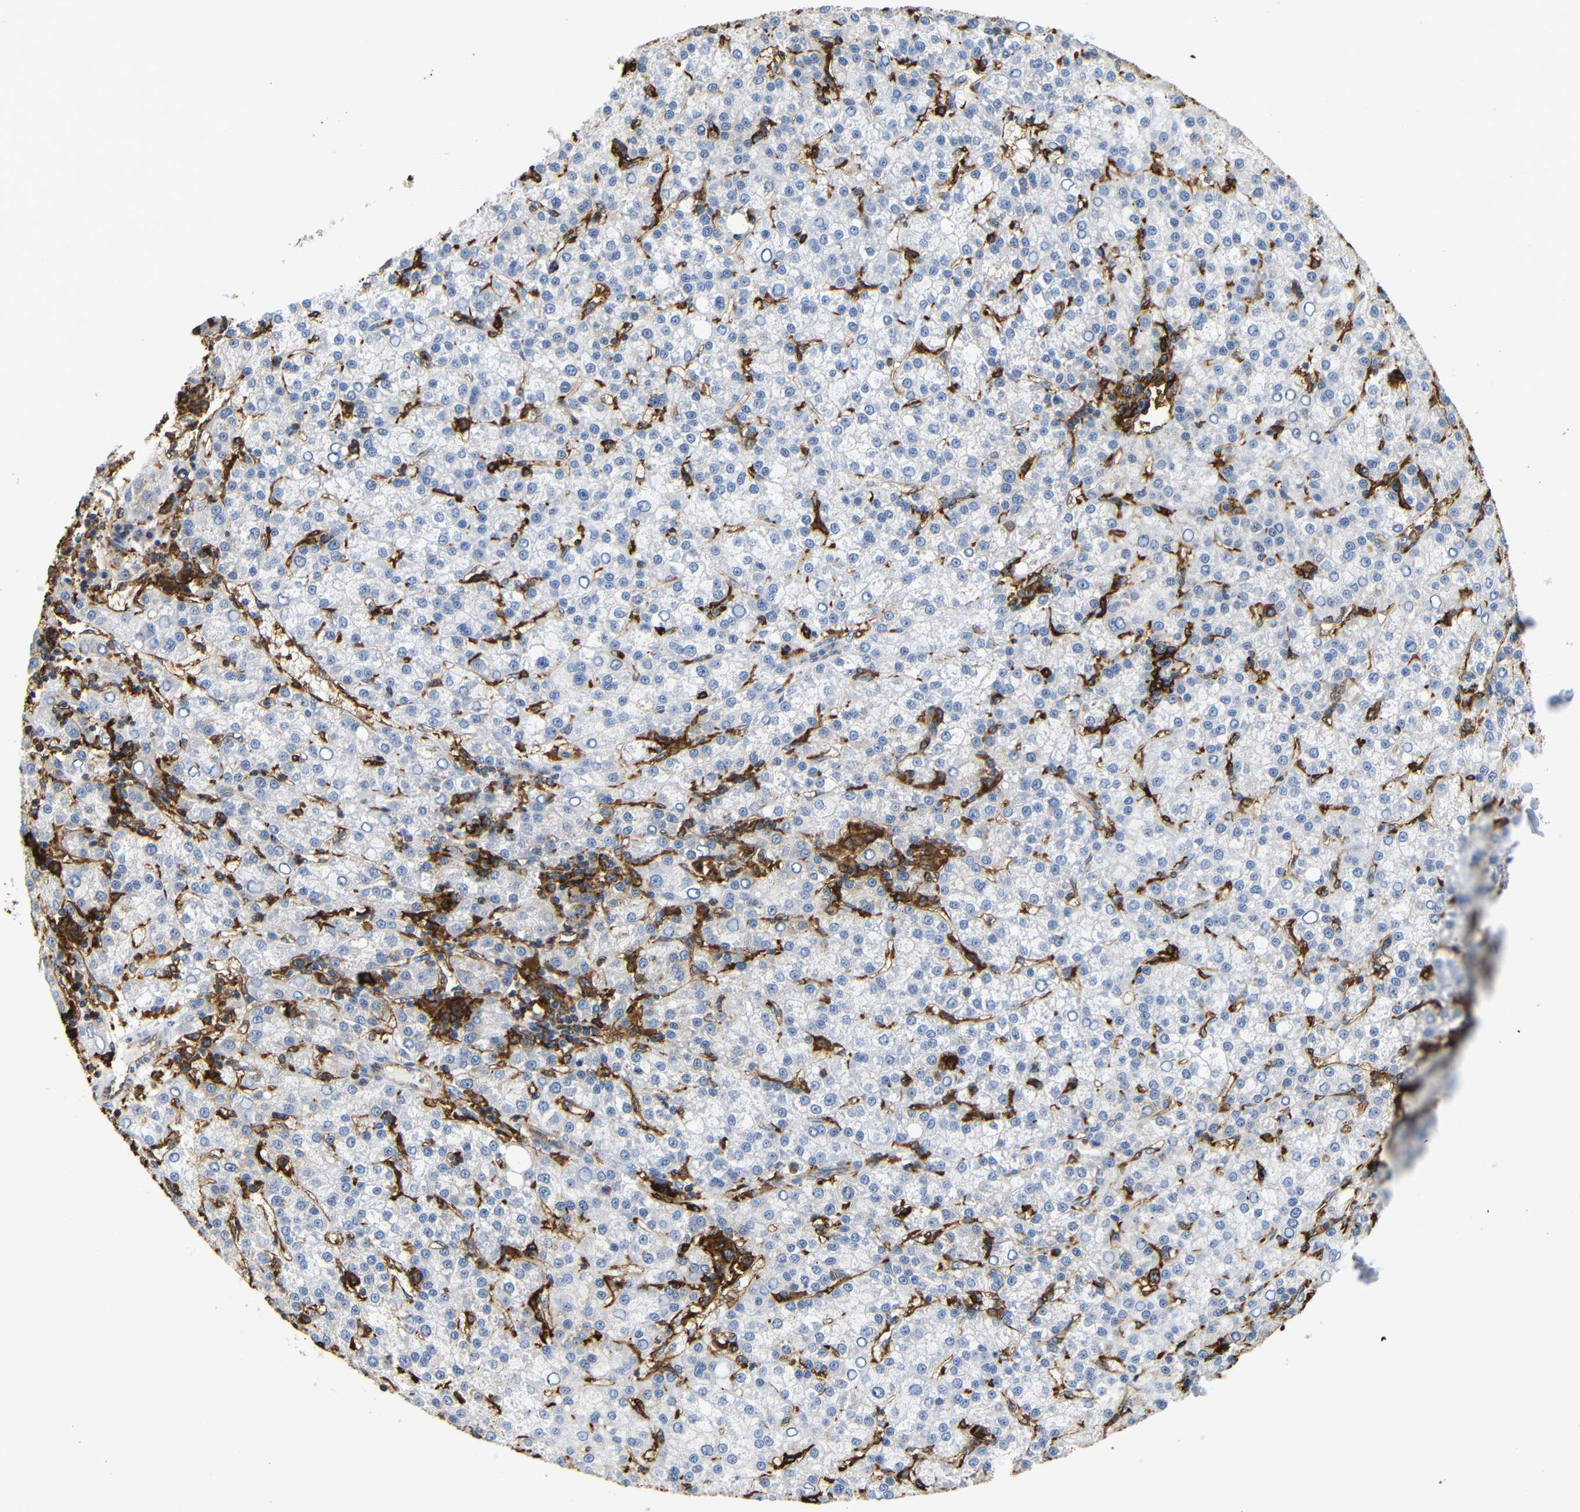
{"staining": {"intensity": "negative", "quantity": "none", "location": "none"}, "tissue": "liver cancer", "cell_type": "Tumor cells", "image_type": "cancer", "snomed": [{"axis": "morphology", "description": "Carcinoma, Hepatocellular, NOS"}, {"axis": "topography", "description": "Liver"}], "caption": "IHC micrograph of human liver hepatocellular carcinoma stained for a protein (brown), which displays no expression in tumor cells. Brightfield microscopy of immunohistochemistry stained with DAB (brown) and hematoxylin (blue), captured at high magnification.", "gene": "HLA-DQB1", "patient": {"sex": "female", "age": 58}}